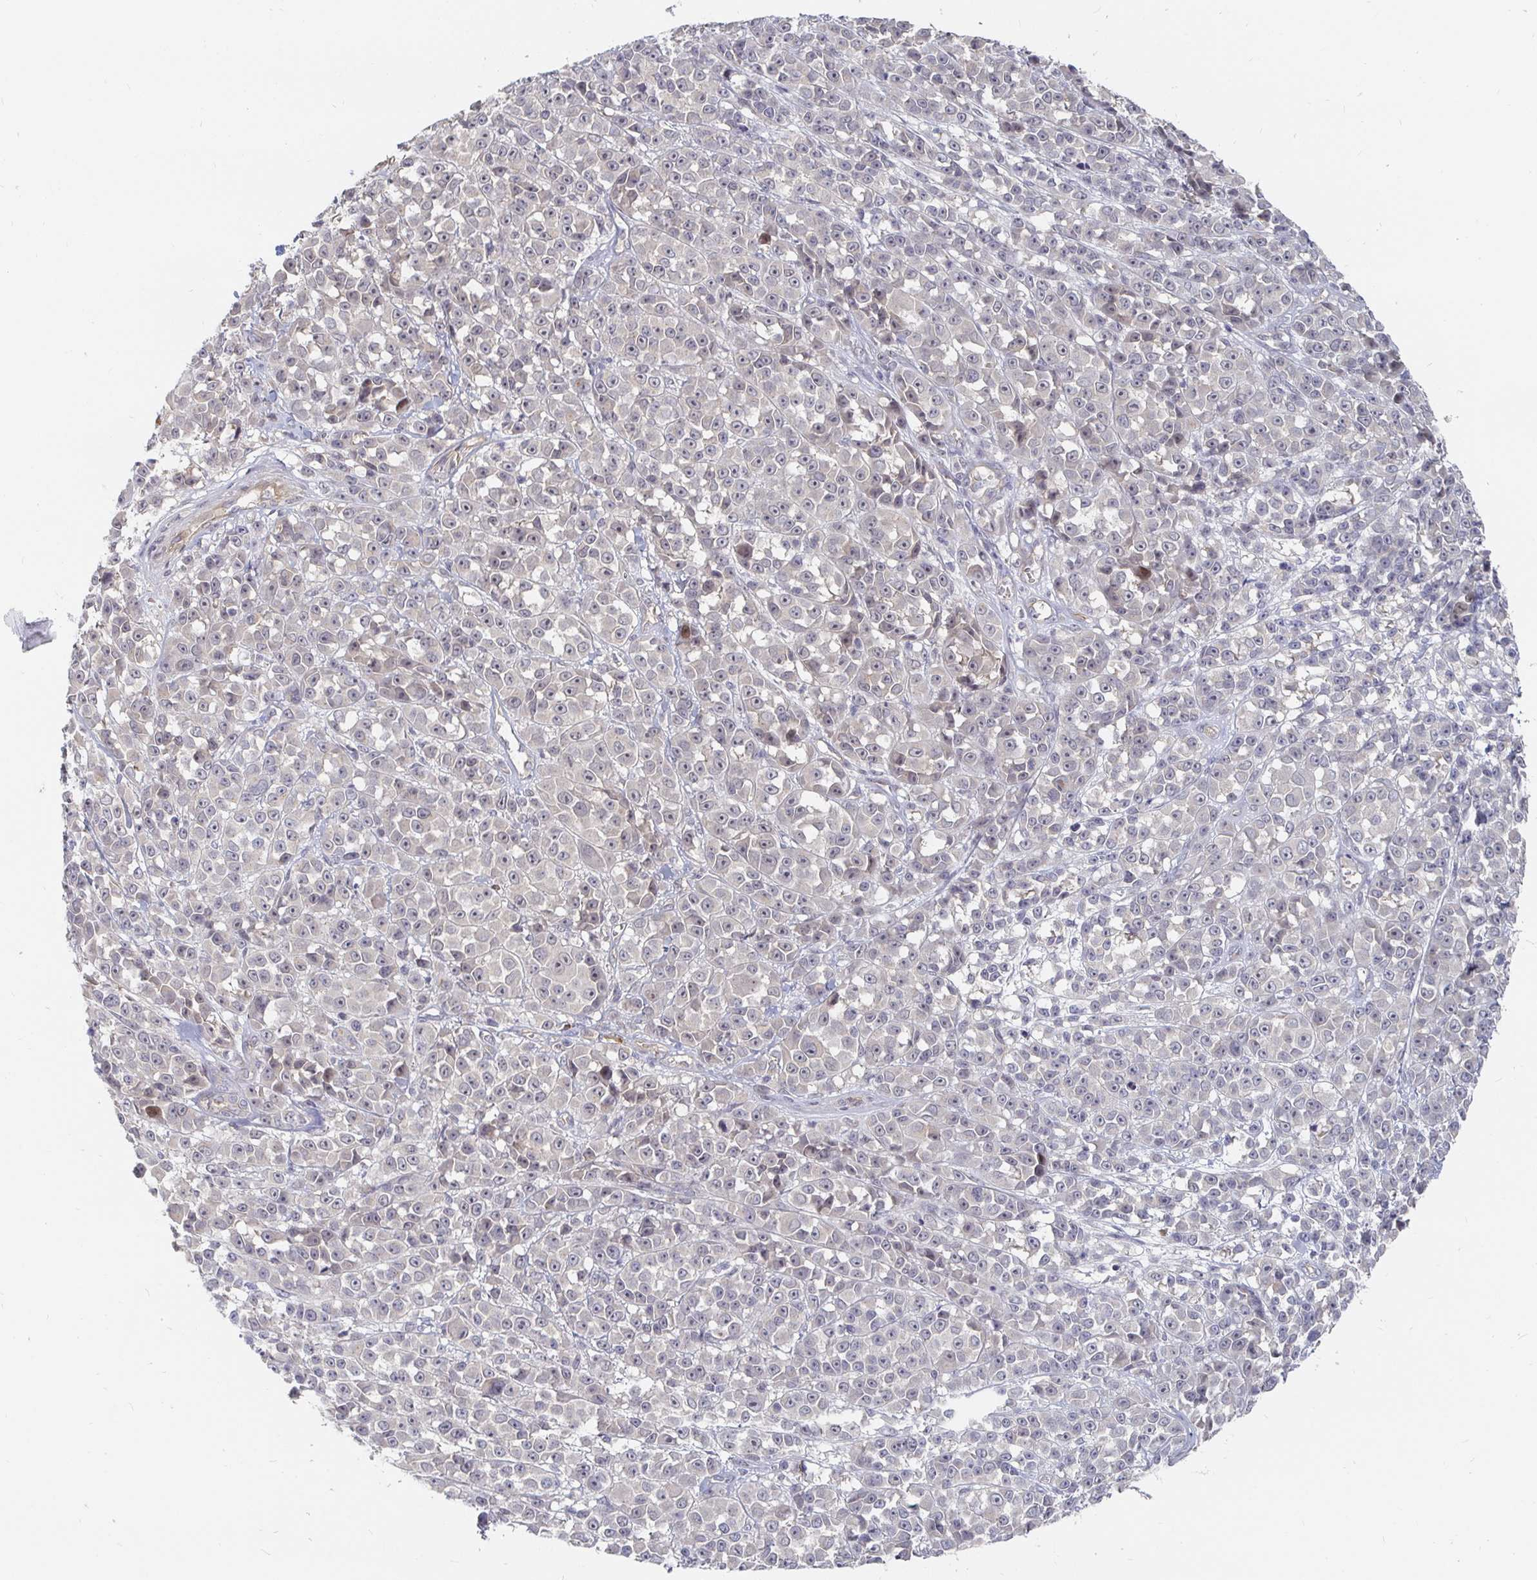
{"staining": {"intensity": "negative", "quantity": "none", "location": "none"}, "tissue": "melanoma", "cell_type": "Tumor cells", "image_type": "cancer", "snomed": [{"axis": "morphology", "description": "Malignant melanoma, NOS"}, {"axis": "topography", "description": "Skin"}, {"axis": "topography", "description": "Skin of back"}], "caption": "Immunohistochemistry micrograph of malignant melanoma stained for a protein (brown), which displays no expression in tumor cells.", "gene": "MEIS1", "patient": {"sex": "male", "age": 91}}